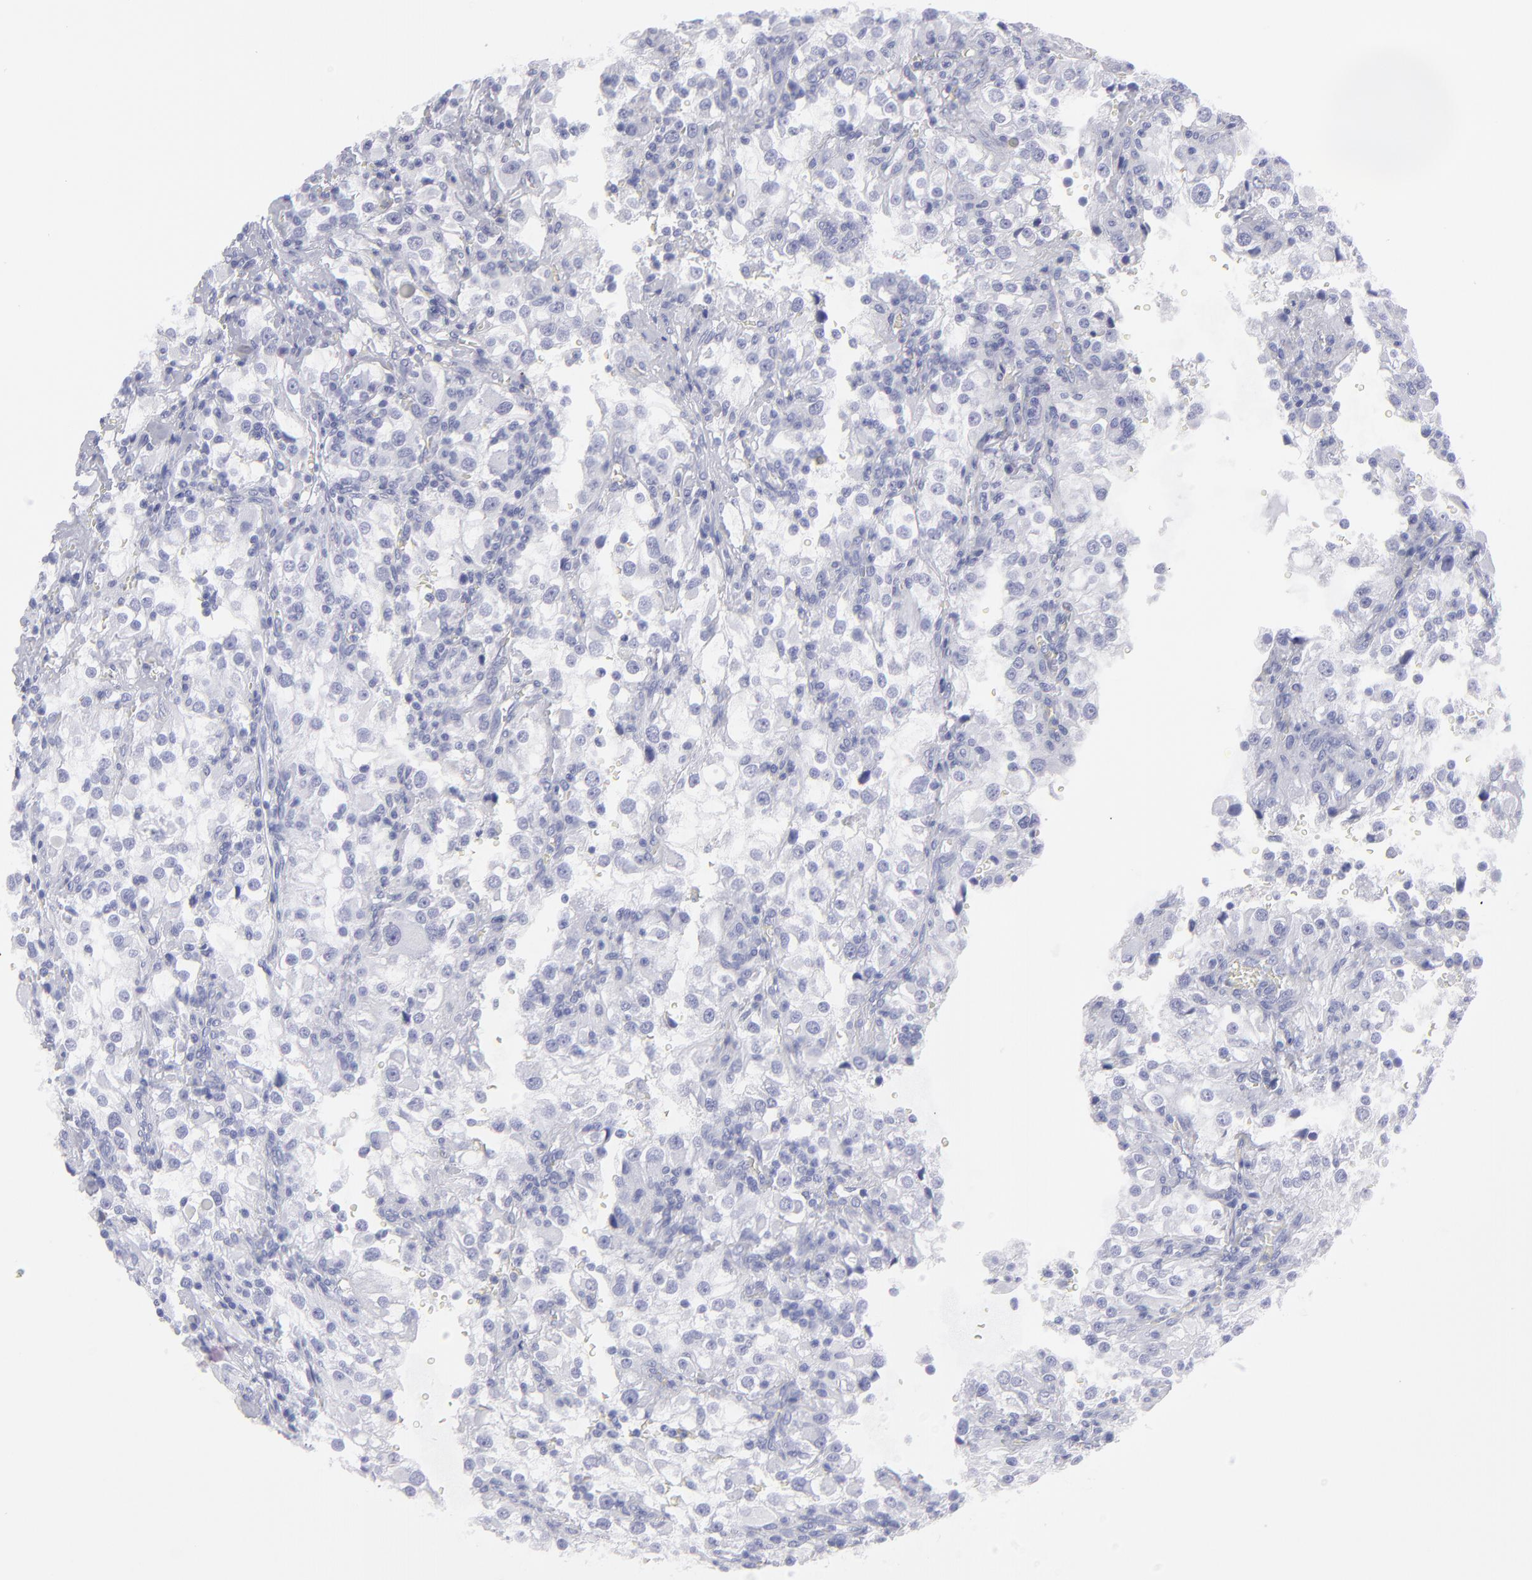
{"staining": {"intensity": "negative", "quantity": "none", "location": "none"}, "tissue": "renal cancer", "cell_type": "Tumor cells", "image_type": "cancer", "snomed": [{"axis": "morphology", "description": "Adenocarcinoma, NOS"}, {"axis": "topography", "description": "Kidney"}], "caption": "Tumor cells are negative for protein expression in human renal adenocarcinoma.", "gene": "CALR", "patient": {"sex": "female", "age": 52}}